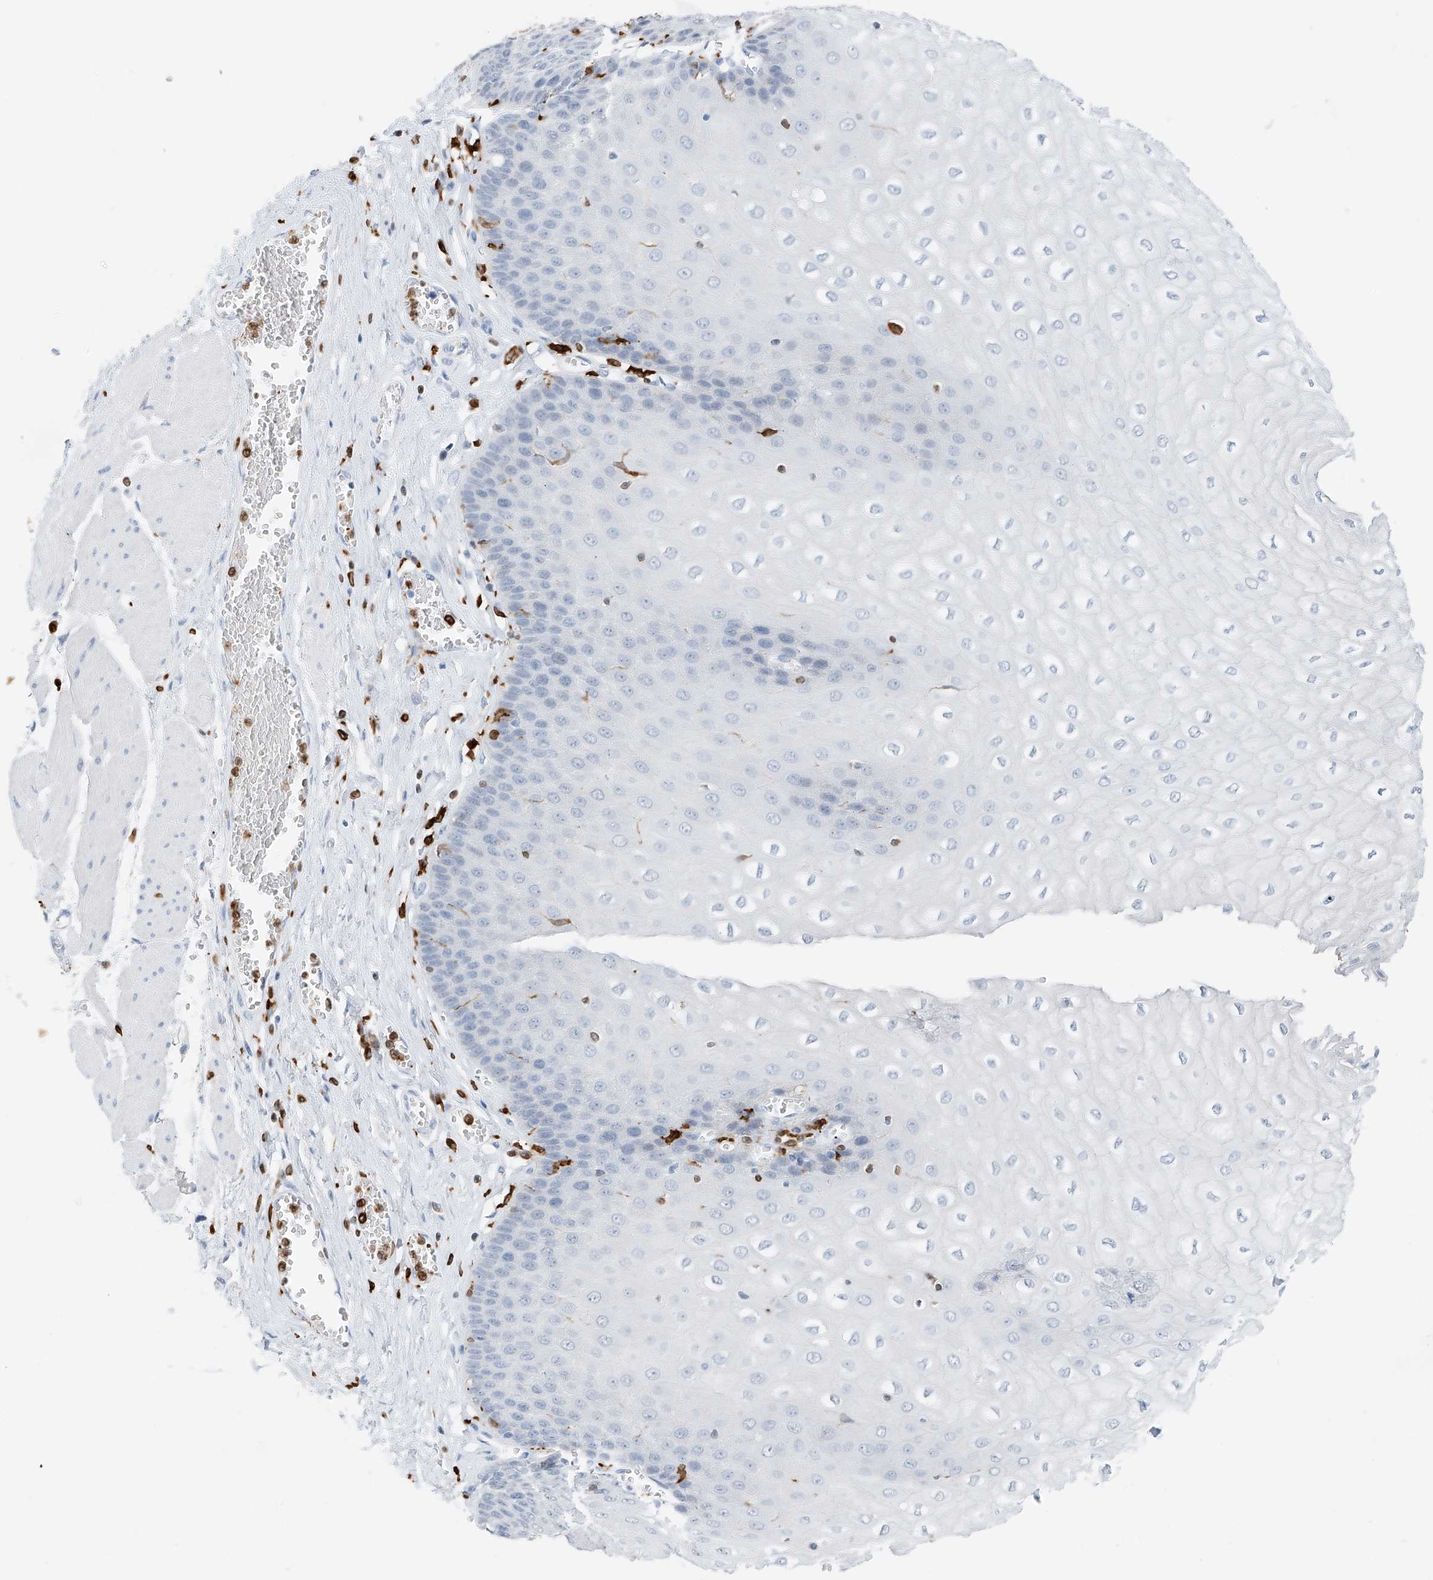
{"staining": {"intensity": "negative", "quantity": "none", "location": "none"}, "tissue": "esophagus", "cell_type": "Squamous epithelial cells", "image_type": "normal", "snomed": [{"axis": "morphology", "description": "Normal tissue, NOS"}, {"axis": "topography", "description": "Esophagus"}], "caption": "A high-resolution image shows immunohistochemistry (IHC) staining of benign esophagus, which displays no significant positivity in squamous epithelial cells.", "gene": "TBXAS1", "patient": {"sex": "male", "age": 60}}